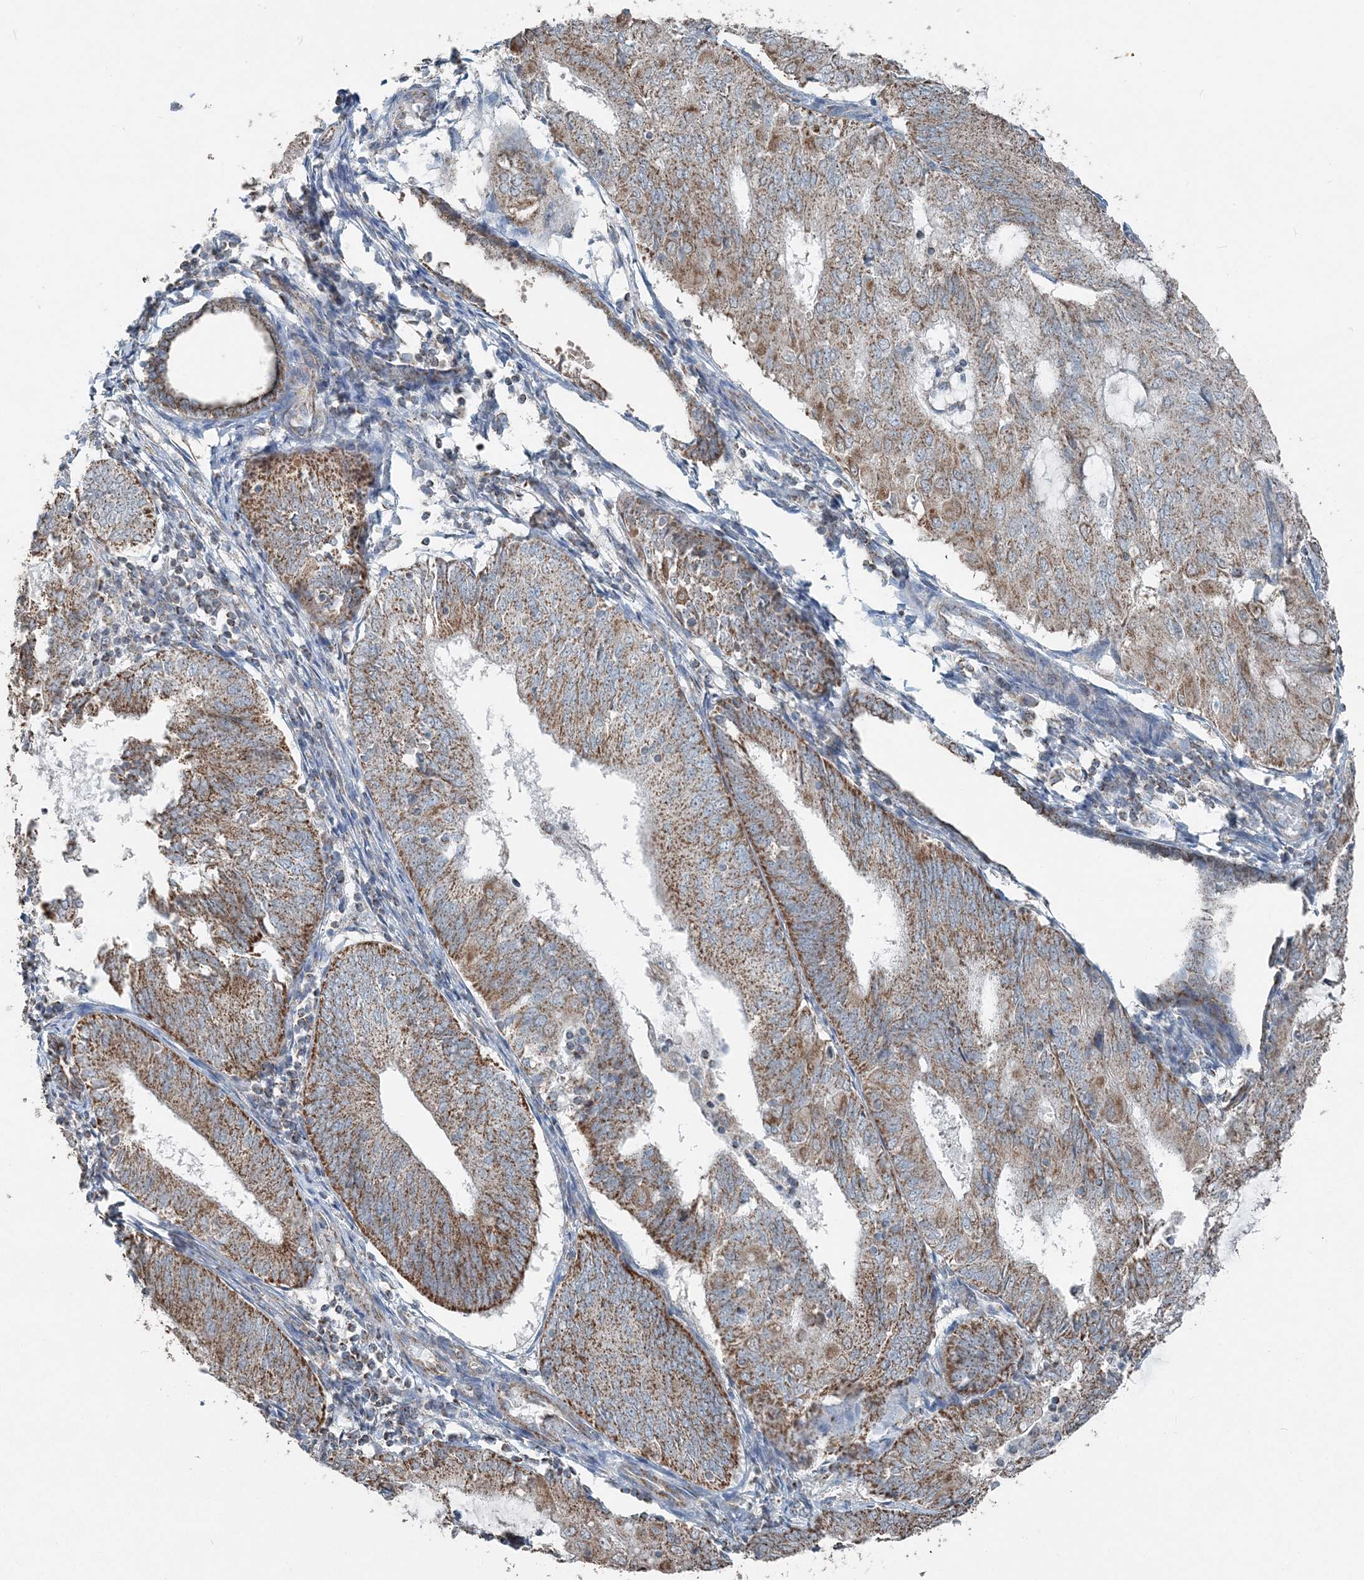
{"staining": {"intensity": "moderate", "quantity": ">75%", "location": "cytoplasmic/membranous"}, "tissue": "endometrial cancer", "cell_type": "Tumor cells", "image_type": "cancer", "snomed": [{"axis": "morphology", "description": "Adenocarcinoma, NOS"}, {"axis": "topography", "description": "Endometrium"}], "caption": "A brown stain labels moderate cytoplasmic/membranous positivity of a protein in human endometrial adenocarcinoma tumor cells.", "gene": "SUCLG1", "patient": {"sex": "female", "age": 81}}